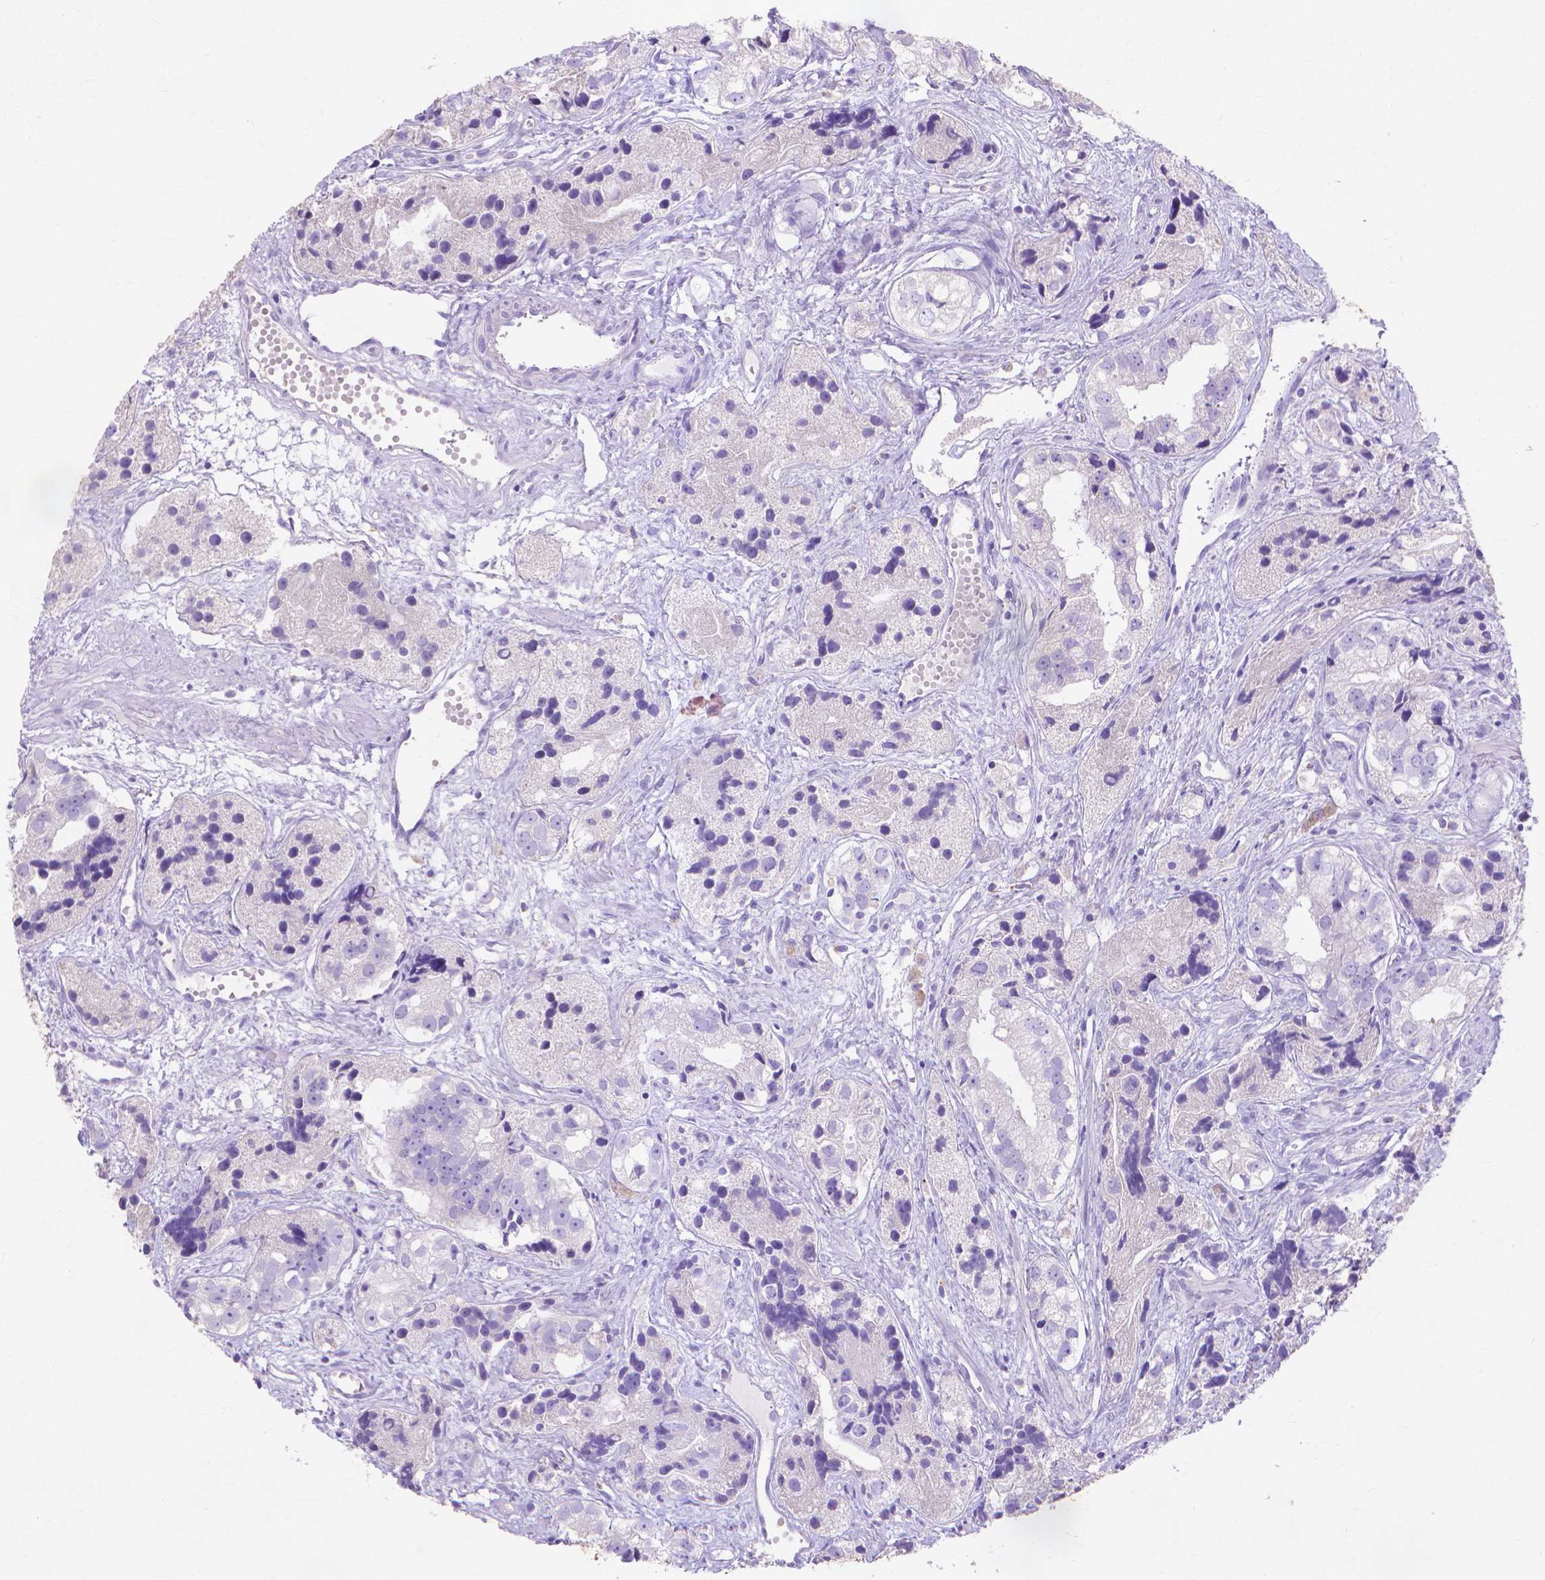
{"staining": {"intensity": "negative", "quantity": "none", "location": "none"}, "tissue": "prostate cancer", "cell_type": "Tumor cells", "image_type": "cancer", "snomed": [{"axis": "morphology", "description": "Adenocarcinoma, High grade"}, {"axis": "topography", "description": "Prostate"}], "caption": "The micrograph demonstrates no significant positivity in tumor cells of prostate cancer.", "gene": "MMP11", "patient": {"sex": "male", "age": 68}}